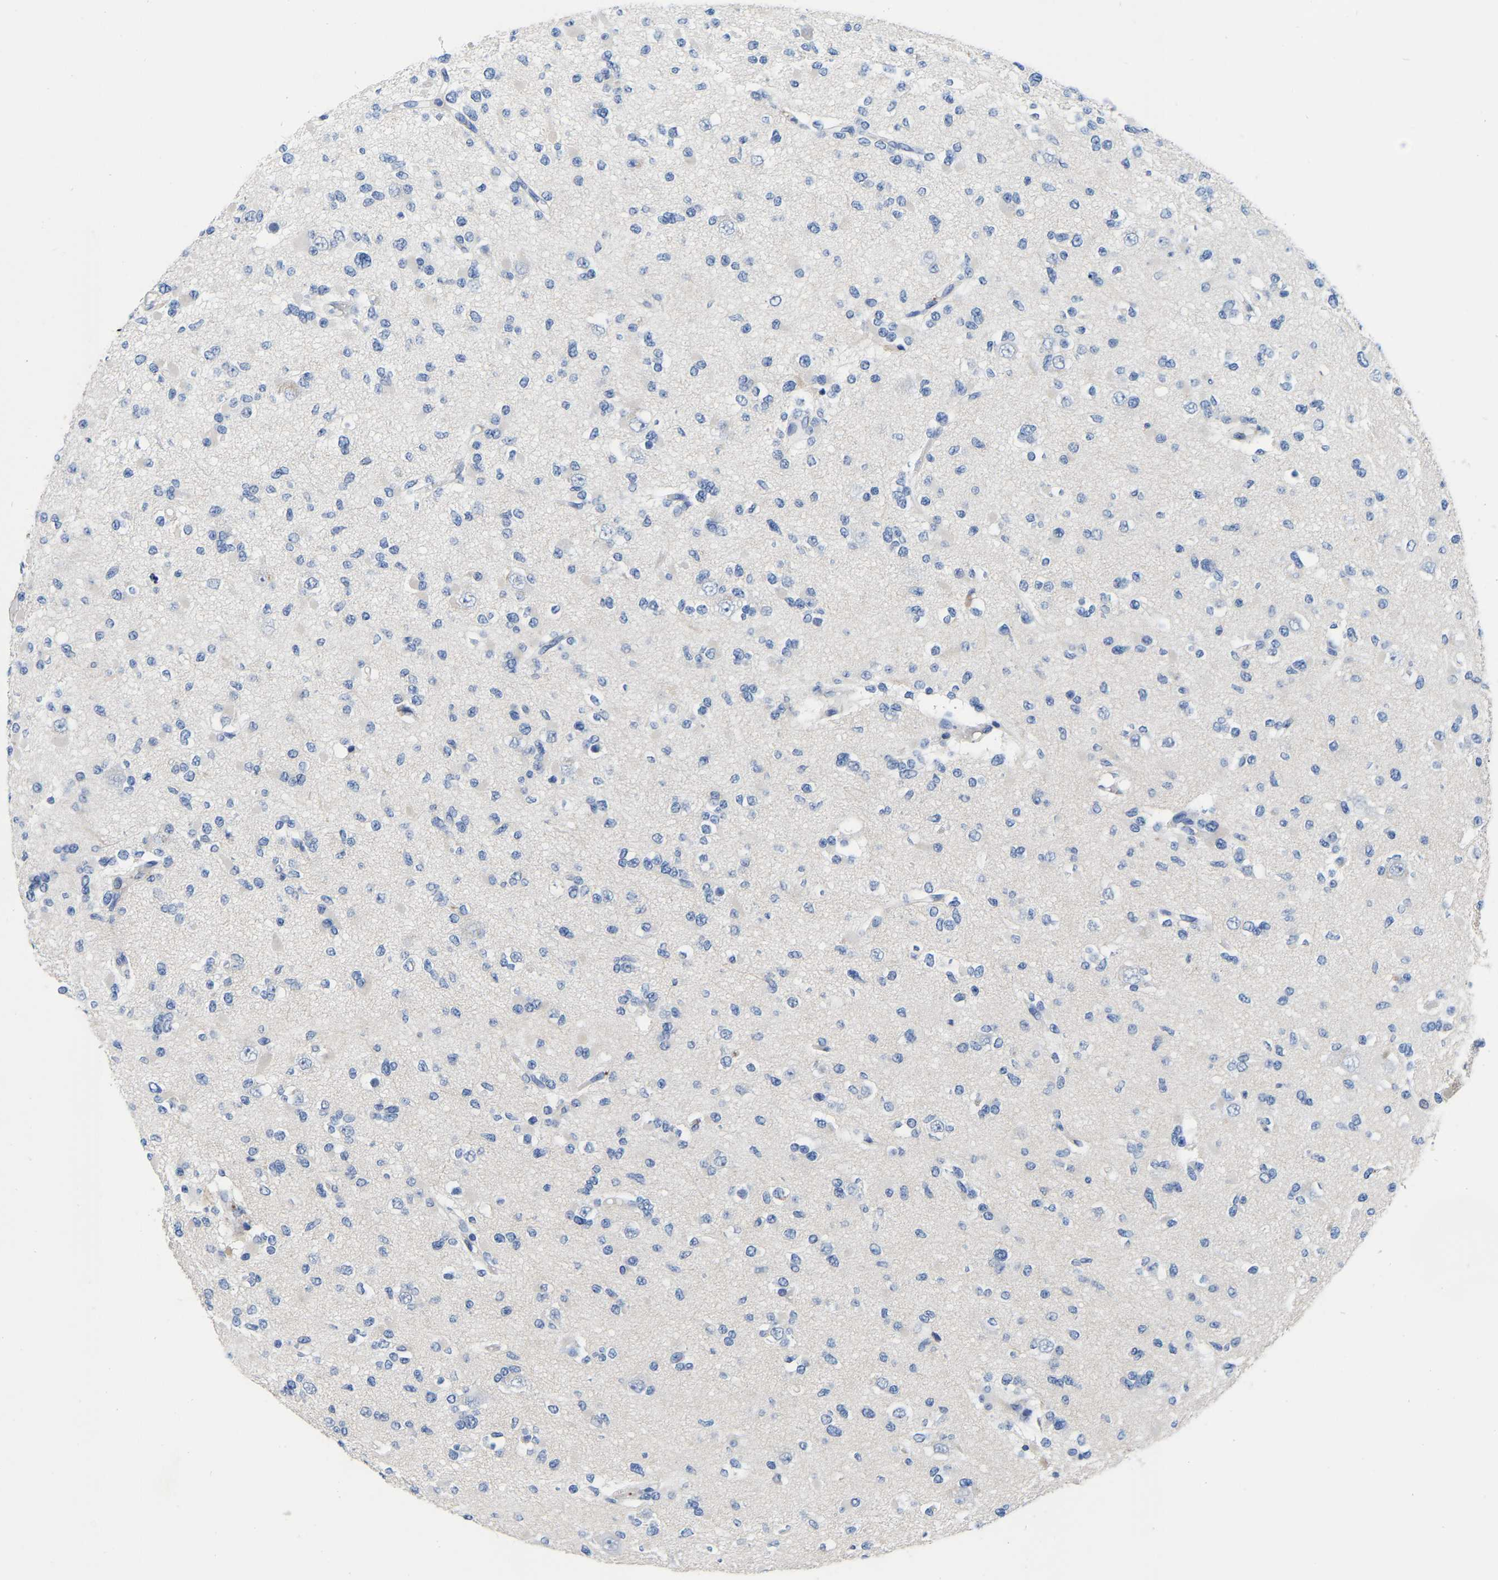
{"staining": {"intensity": "negative", "quantity": "none", "location": "none"}, "tissue": "glioma", "cell_type": "Tumor cells", "image_type": "cancer", "snomed": [{"axis": "morphology", "description": "Glioma, malignant, Low grade"}, {"axis": "topography", "description": "Brain"}], "caption": "DAB immunohistochemical staining of malignant glioma (low-grade) exhibits no significant positivity in tumor cells.", "gene": "RAB27B", "patient": {"sex": "female", "age": 22}}